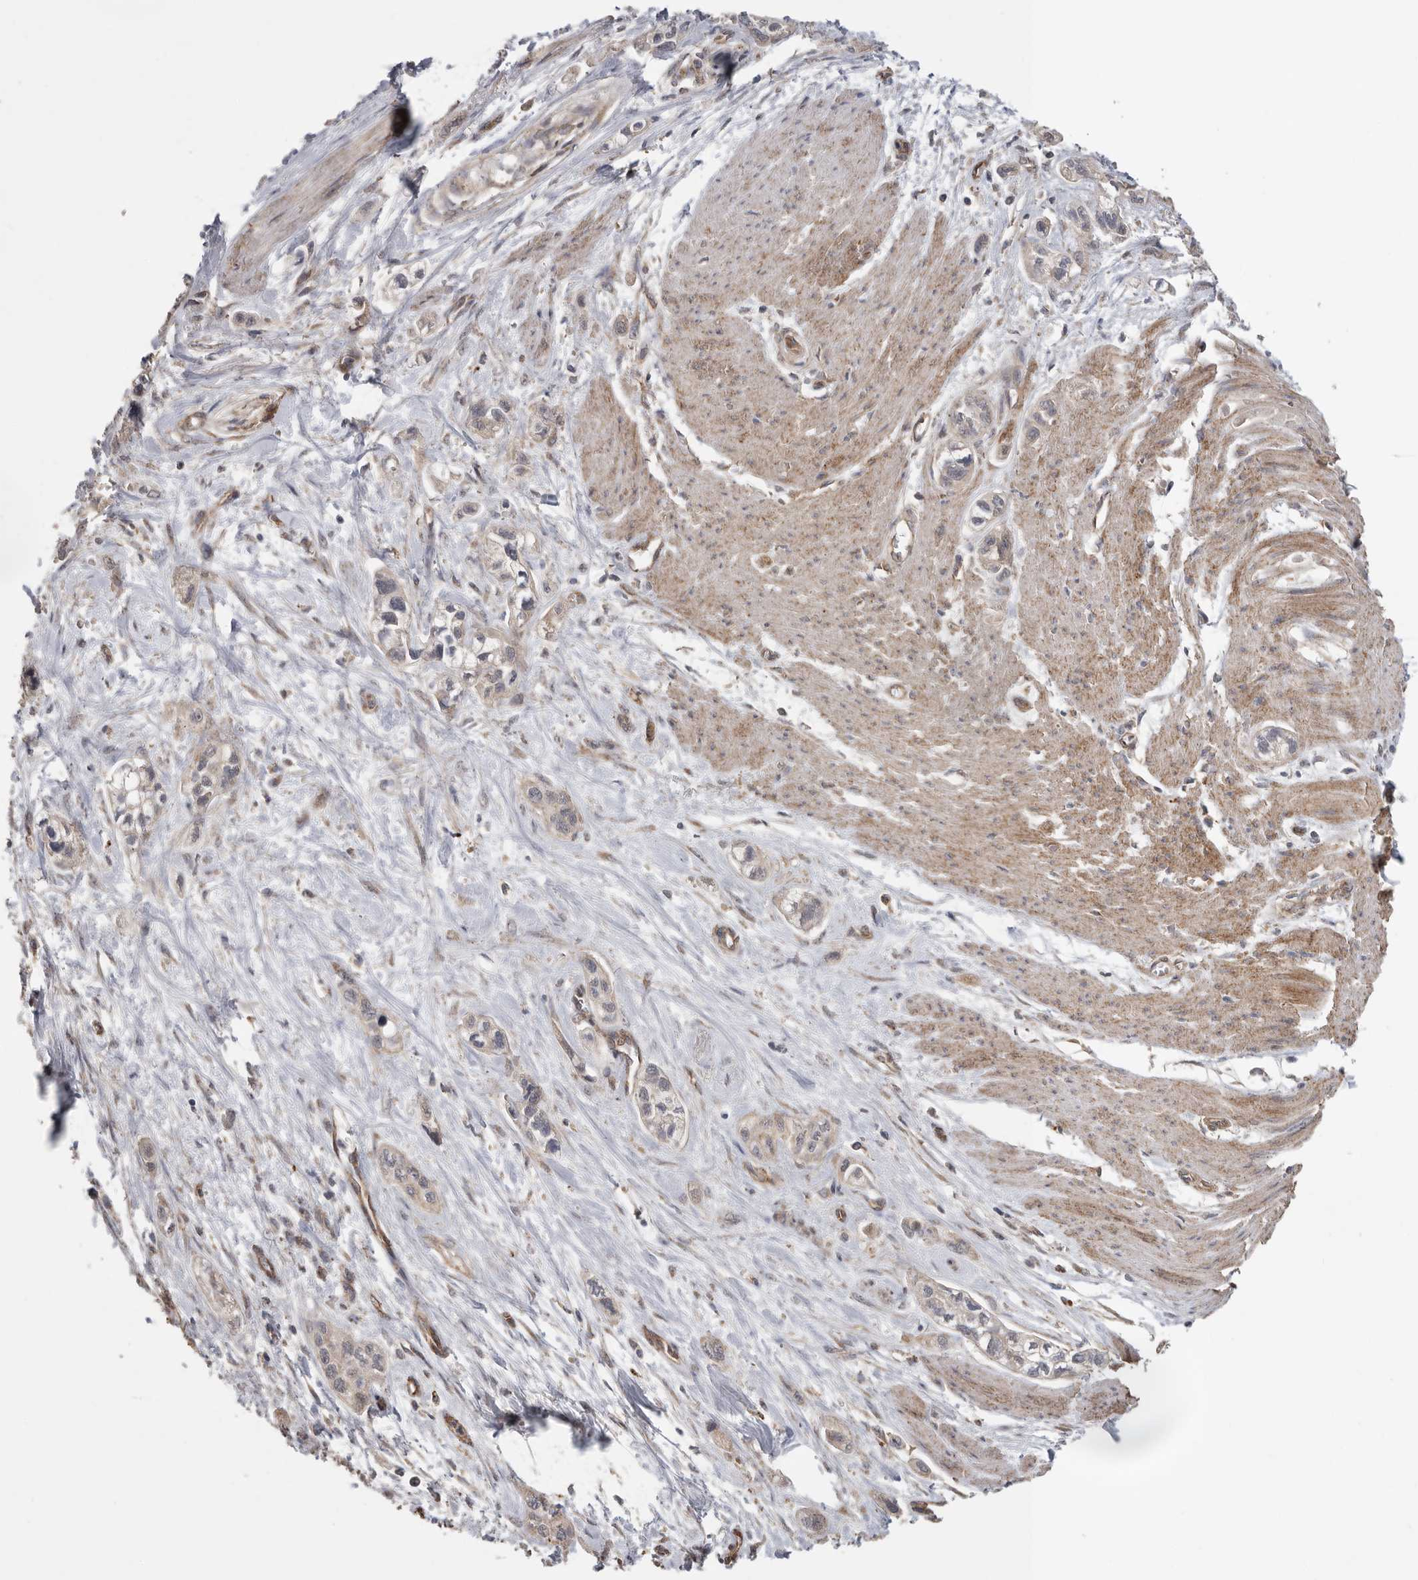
{"staining": {"intensity": "negative", "quantity": "none", "location": "none"}, "tissue": "pancreatic cancer", "cell_type": "Tumor cells", "image_type": "cancer", "snomed": [{"axis": "morphology", "description": "Adenocarcinoma, NOS"}, {"axis": "topography", "description": "Pancreas"}], "caption": "IHC image of human pancreatic cancer stained for a protein (brown), which demonstrates no staining in tumor cells. (Brightfield microscopy of DAB immunohistochemistry at high magnification).", "gene": "PODXL2", "patient": {"sex": "male", "age": 74}}